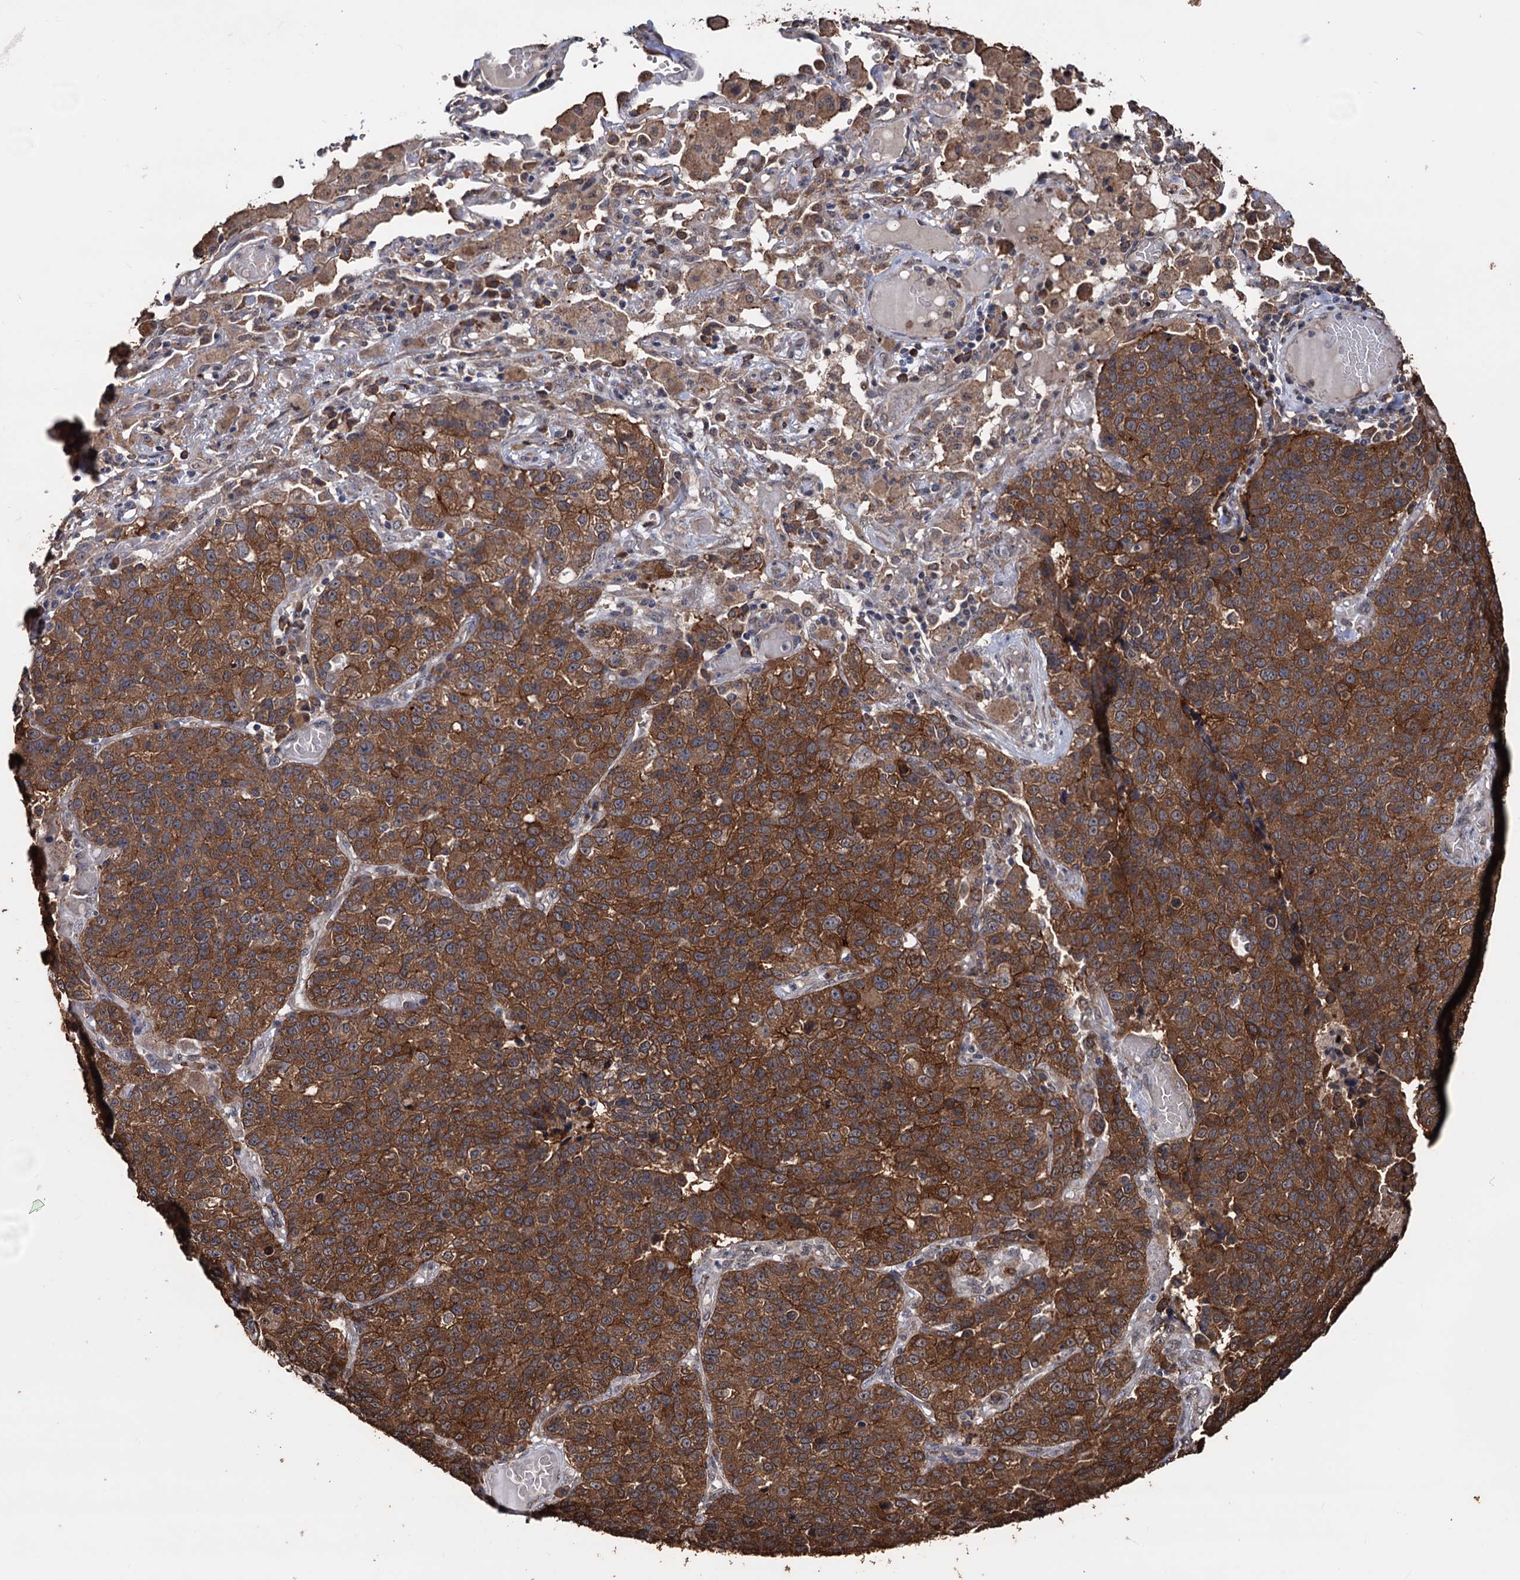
{"staining": {"intensity": "strong", "quantity": ">75%", "location": "cytoplasmic/membranous"}, "tissue": "lung cancer", "cell_type": "Tumor cells", "image_type": "cancer", "snomed": [{"axis": "morphology", "description": "Adenocarcinoma, NOS"}, {"axis": "topography", "description": "Lung"}], "caption": "IHC (DAB (3,3'-diaminobenzidine)) staining of adenocarcinoma (lung) exhibits strong cytoplasmic/membranous protein positivity in about >75% of tumor cells.", "gene": "TBC1D12", "patient": {"sex": "male", "age": 49}}